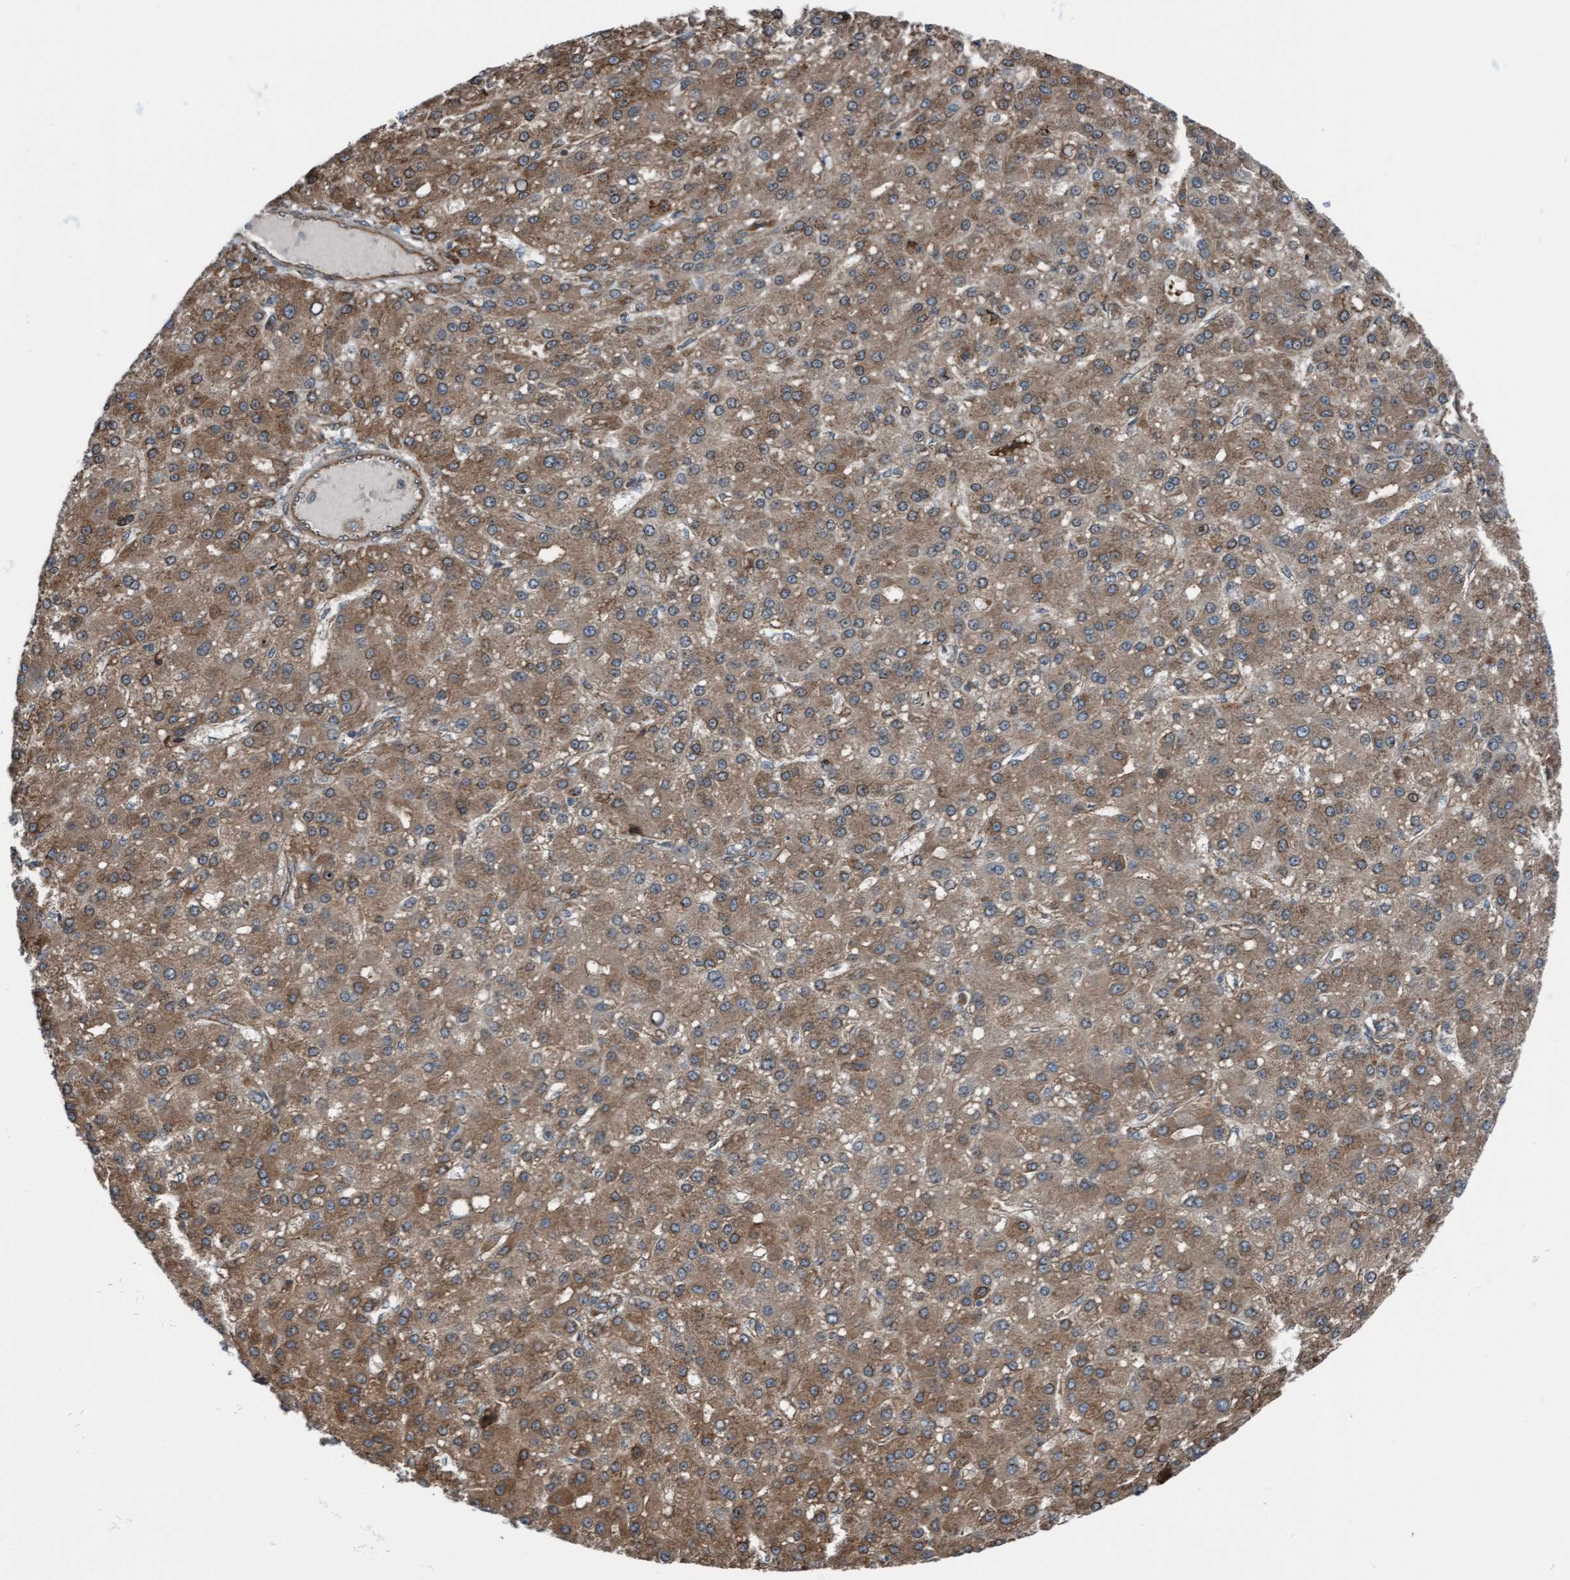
{"staining": {"intensity": "weak", "quantity": ">75%", "location": "cytoplasmic/membranous"}, "tissue": "liver cancer", "cell_type": "Tumor cells", "image_type": "cancer", "snomed": [{"axis": "morphology", "description": "Carcinoma, Hepatocellular, NOS"}, {"axis": "topography", "description": "Liver"}], "caption": "This image reveals immunohistochemistry staining of human hepatocellular carcinoma (liver), with low weak cytoplasmic/membranous staining in about >75% of tumor cells.", "gene": "RAP1GAP2", "patient": {"sex": "male", "age": 67}}